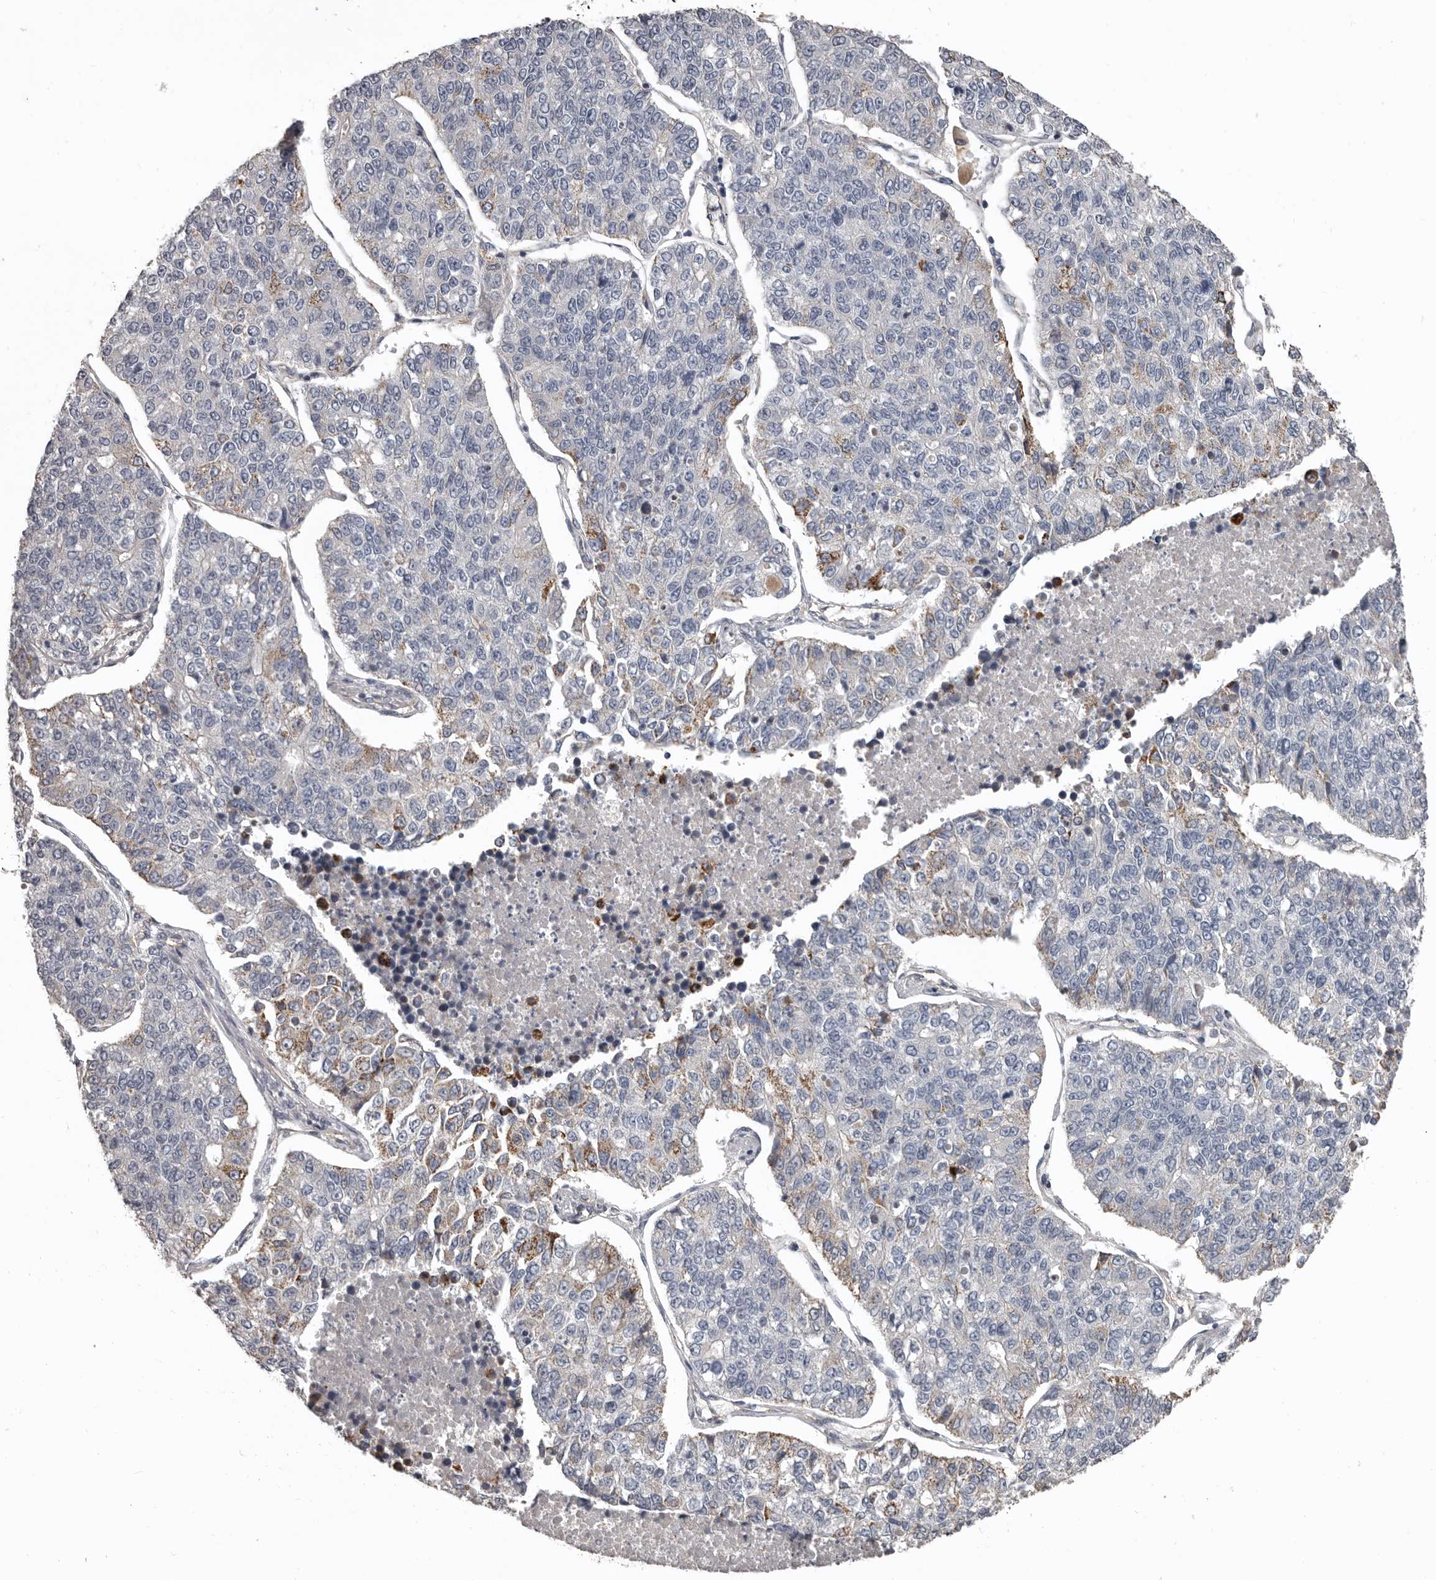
{"staining": {"intensity": "negative", "quantity": "none", "location": "none"}, "tissue": "lung cancer", "cell_type": "Tumor cells", "image_type": "cancer", "snomed": [{"axis": "morphology", "description": "Adenocarcinoma, NOS"}, {"axis": "topography", "description": "Lung"}], "caption": "This histopathology image is of adenocarcinoma (lung) stained with immunohistochemistry to label a protein in brown with the nuclei are counter-stained blue. There is no positivity in tumor cells.", "gene": "RNF217", "patient": {"sex": "male", "age": 49}}